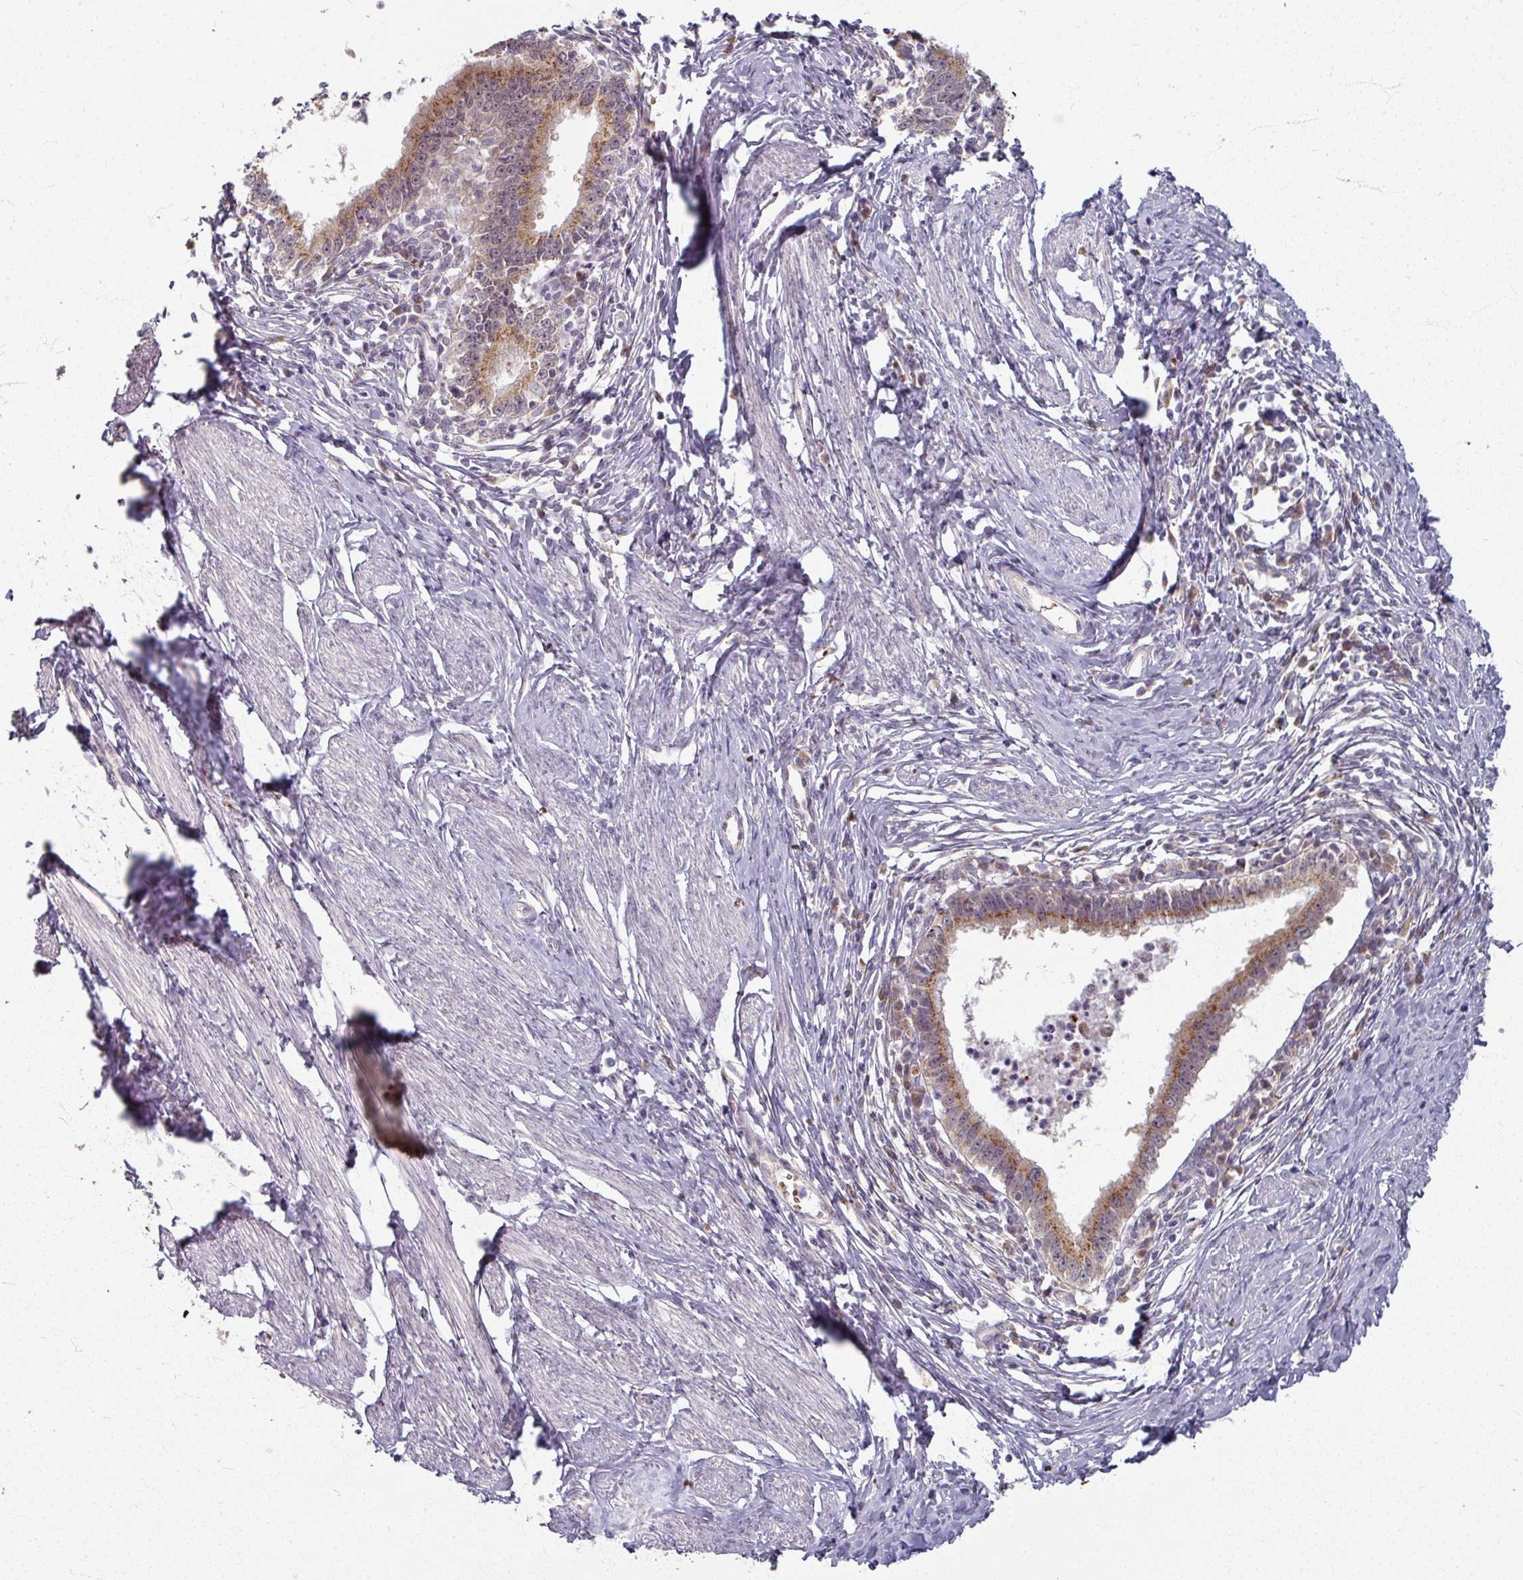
{"staining": {"intensity": "moderate", "quantity": ">75%", "location": "cytoplasmic/membranous"}, "tissue": "cervical cancer", "cell_type": "Tumor cells", "image_type": "cancer", "snomed": [{"axis": "morphology", "description": "Adenocarcinoma, NOS"}, {"axis": "topography", "description": "Cervix"}], "caption": "Cervical adenocarcinoma was stained to show a protein in brown. There is medium levels of moderate cytoplasmic/membranous positivity in about >75% of tumor cells.", "gene": "KMT5C", "patient": {"sex": "female", "age": 36}}